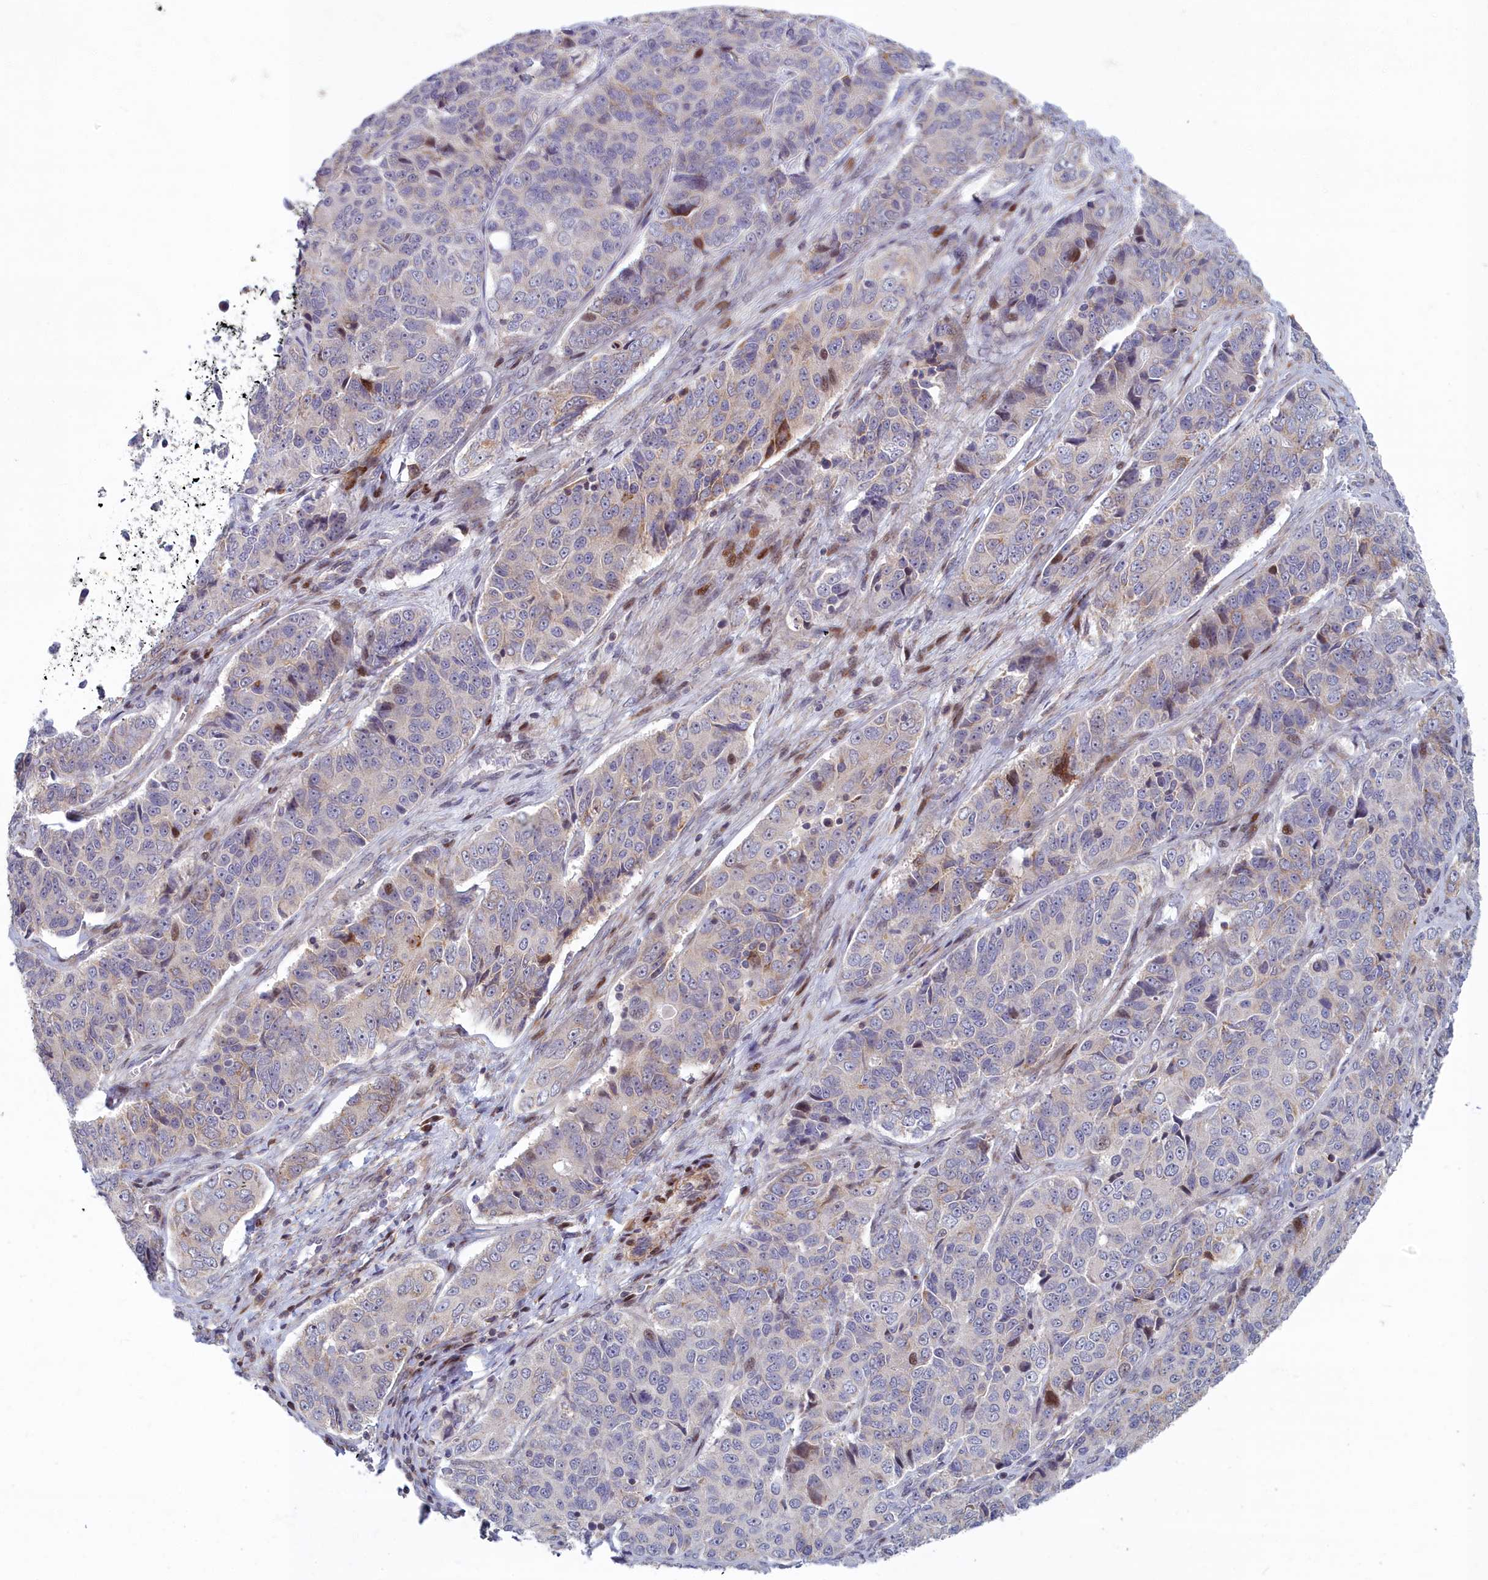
{"staining": {"intensity": "negative", "quantity": "none", "location": "none"}, "tissue": "ovarian cancer", "cell_type": "Tumor cells", "image_type": "cancer", "snomed": [{"axis": "morphology", "description": "Carcinoma, endometroid"}, {"axis": "topography", "description": "Ovary"}], "caption": "This image is of ovarian endometroid carcinoma stained with immunohistochemistry to label a protein in brown with the nuclei are counter-stained blue. There is no positivity in tumor cells. The staining was performed using DAB (3,3'-diaminobenzidine) to visualize the protein expression in brown, while the nuclei were stained in blue with hematoxylin (Magnification: 20x).", "gene": "C15orf40", "patient": {"sex": "female", "age": 51}}